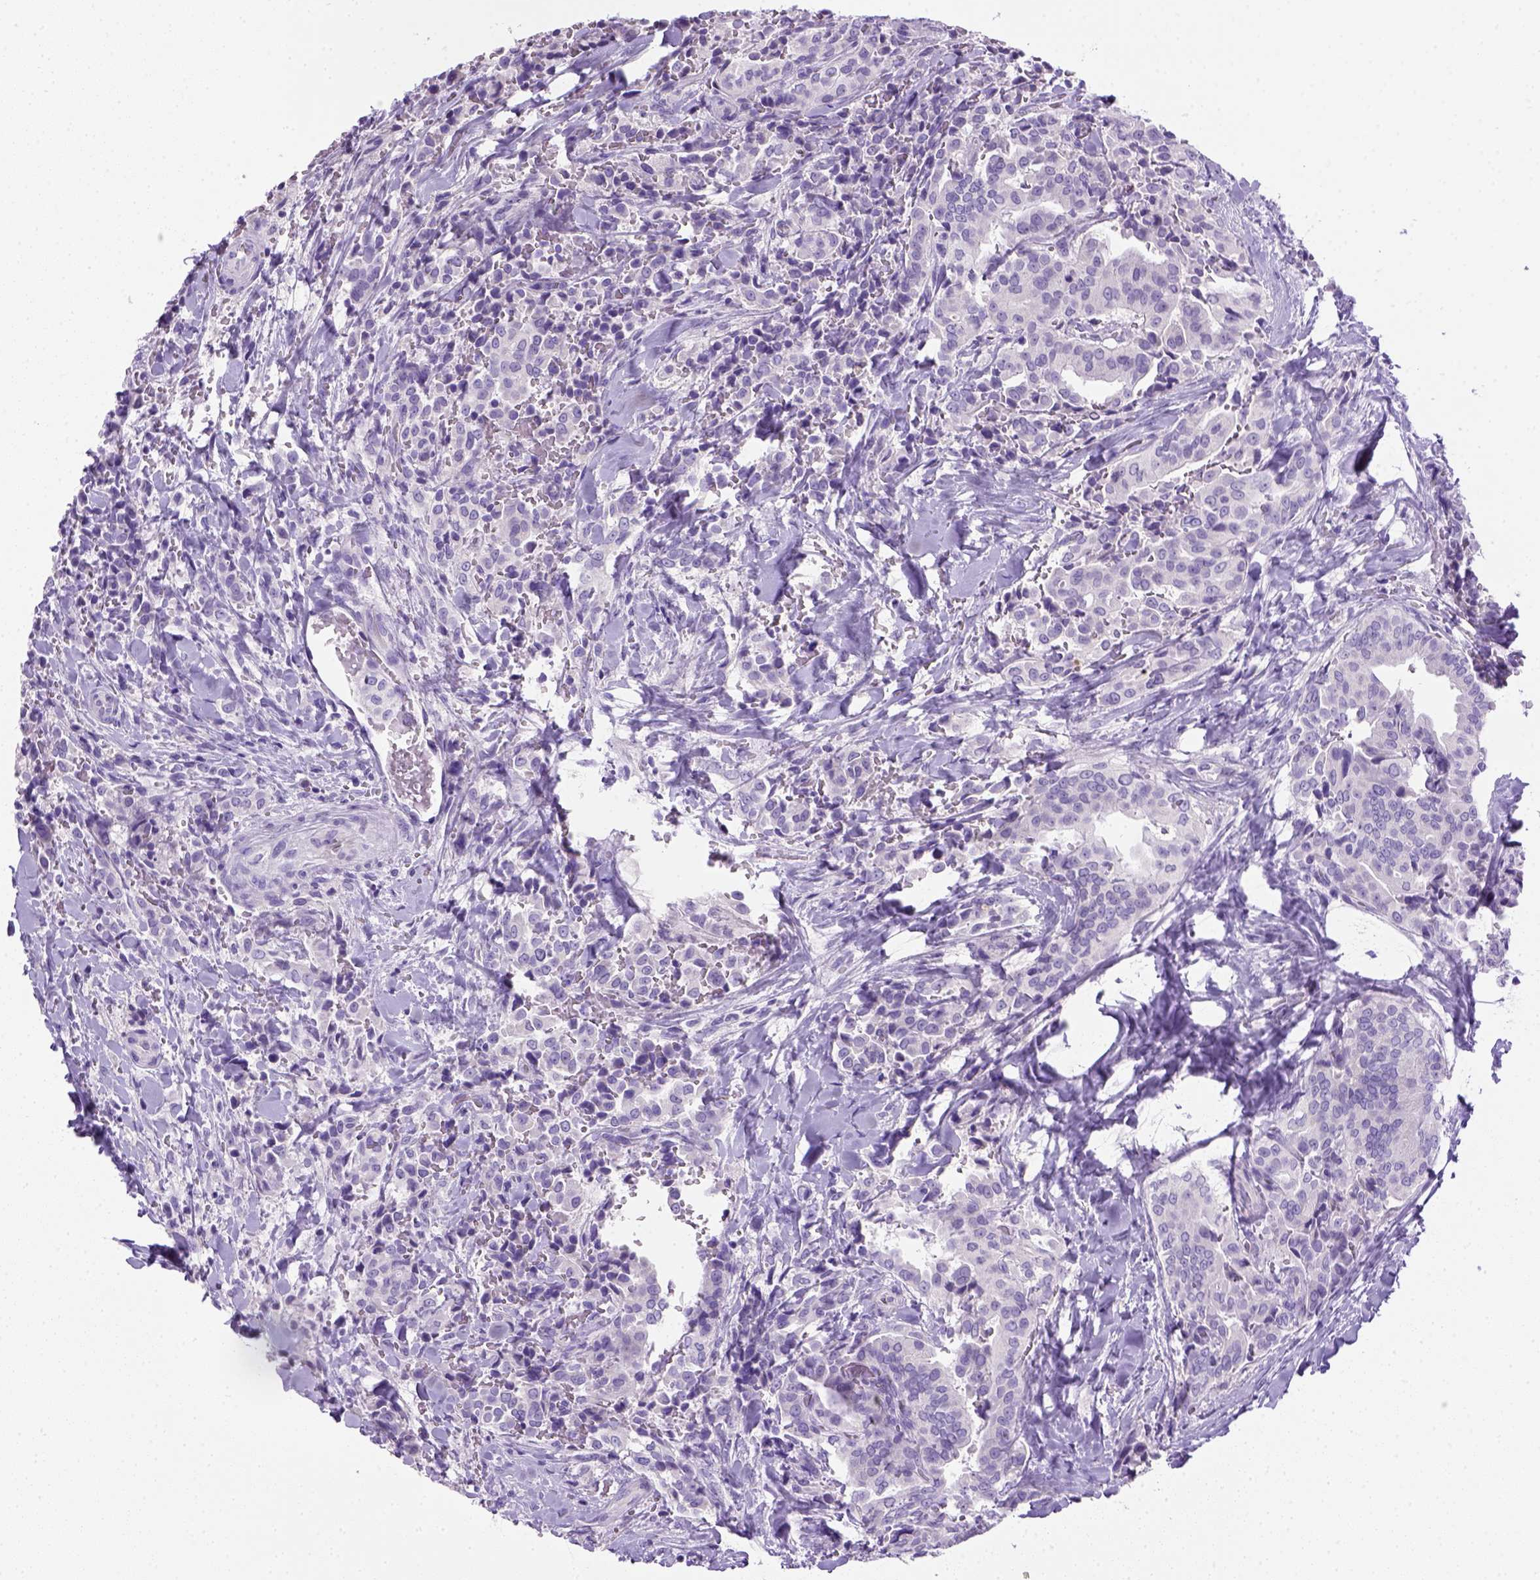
{"staining": {"intensity": "negative", "quantity": "none", "location": "none"}, "tissue": "thyroid cancer", "cell_type": "Tumor cells", "image_type": "cancer", "snomed": [{"axis": "morphology", "description": "Papillary adenocarcinoma, NOS"}, {"axis": "topography", "description": "Thyroid gland"}], "caption": "Tumor cells are negative for protein expression in human papillary adenocarcinoma (thyroid).", "gene": "KRT71", "patient": {"sex": "male", "age": 61}}